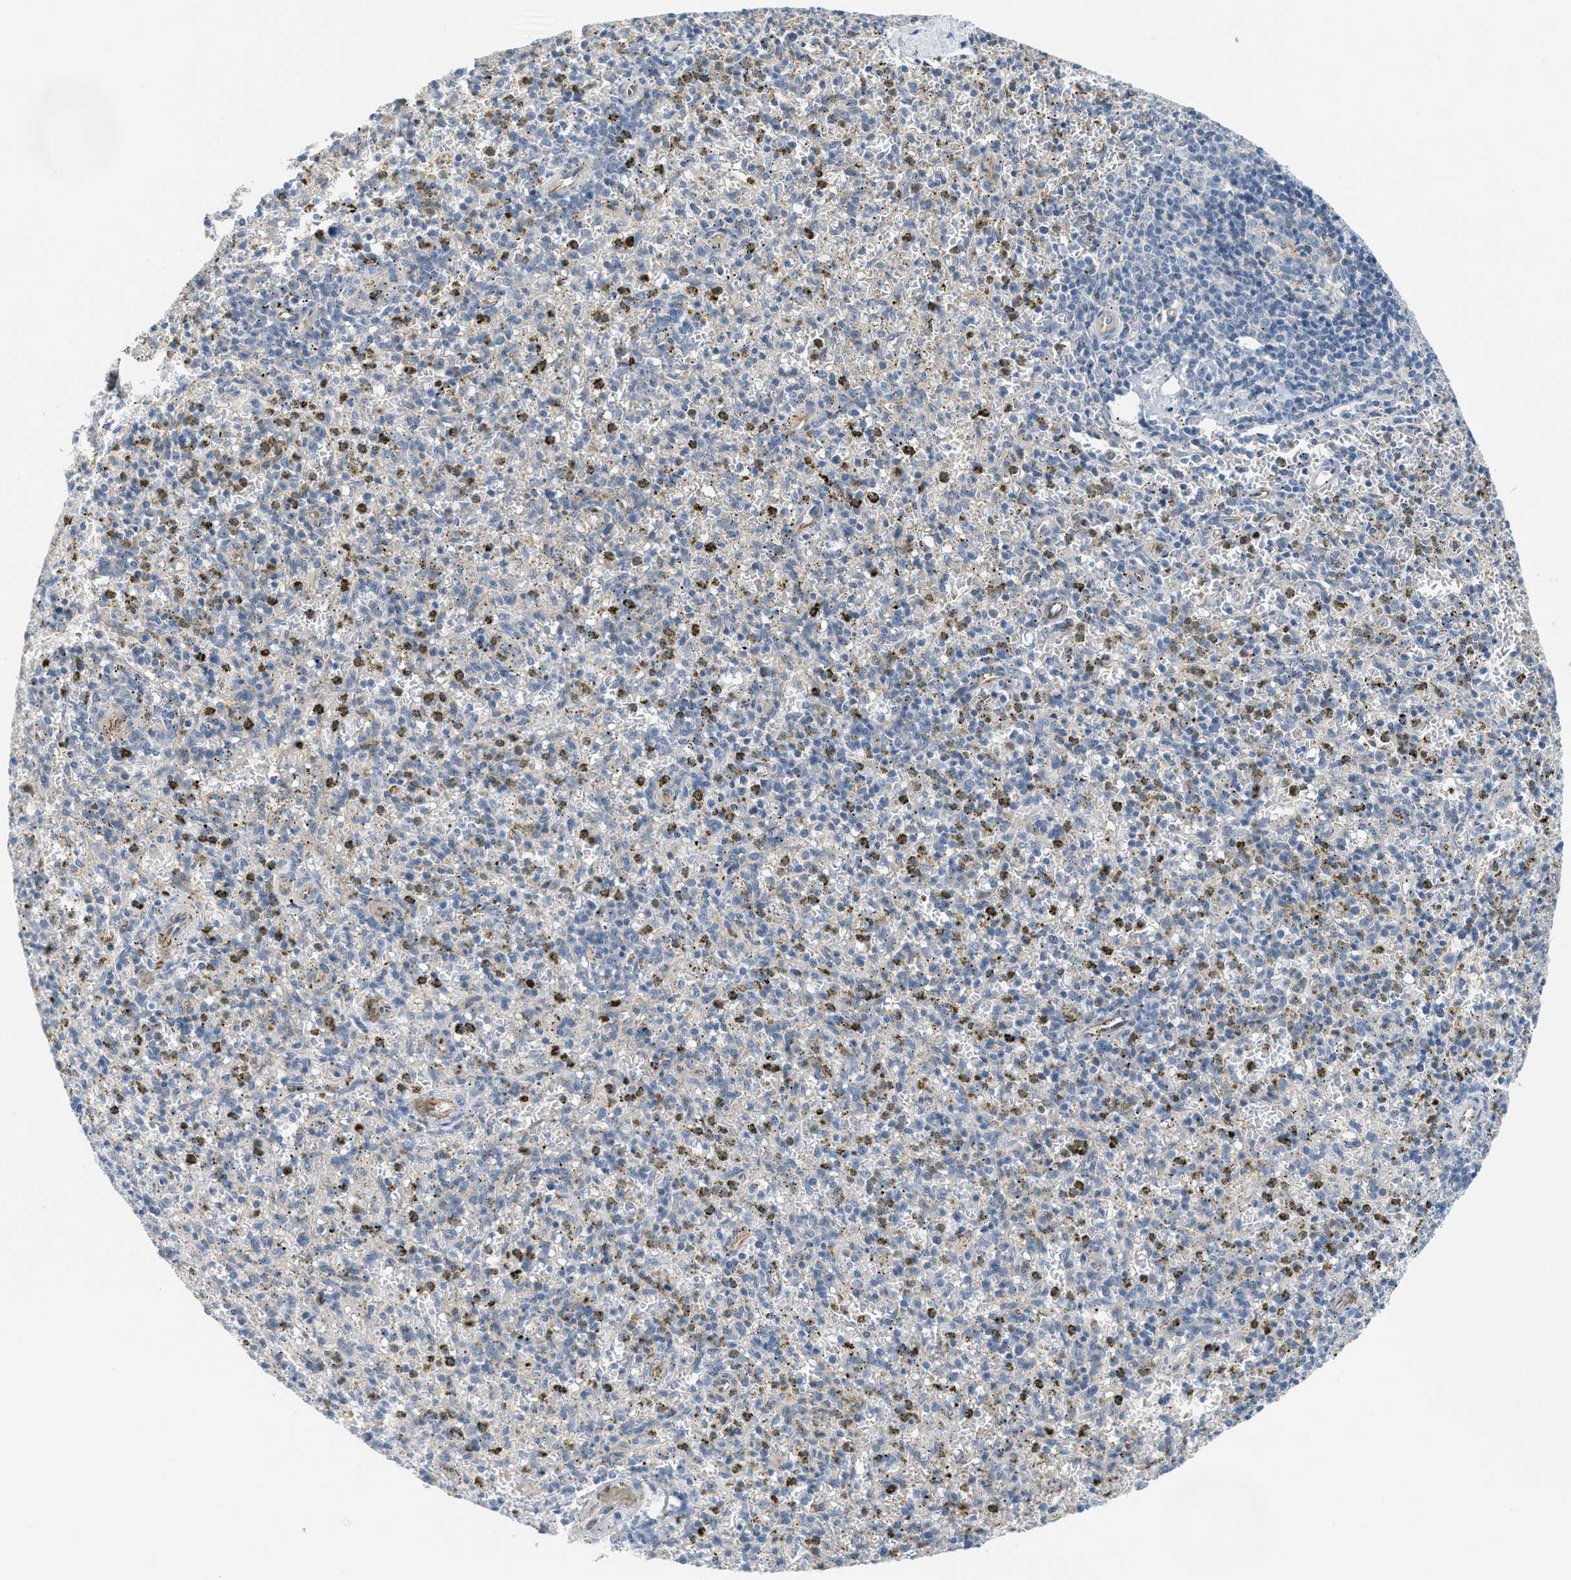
{"staining": {"intensity": "weak", "quantity": "25%-75%", "location": "cytoplasmic/membranous"}, "tissue": "spleen", "cell_type": "Cells in red pulp", "image_type": "normal", "snomed": [{"axis": "morphology", "description": "Normal tissue, NOS"}, {"axis": "topography", "description": "Spleen"}], "caption": "DAB immunohistochemical staining of unremarkable spleen reveals weak cytoplasmic/membranous protein staining in approximately 25%-75% of cells in red pulp. (Brightfield microscopy of DAB IHC at high magnification).", "gene": "ZFYVE9", "patient": {"sex": "male", "age": 72}}